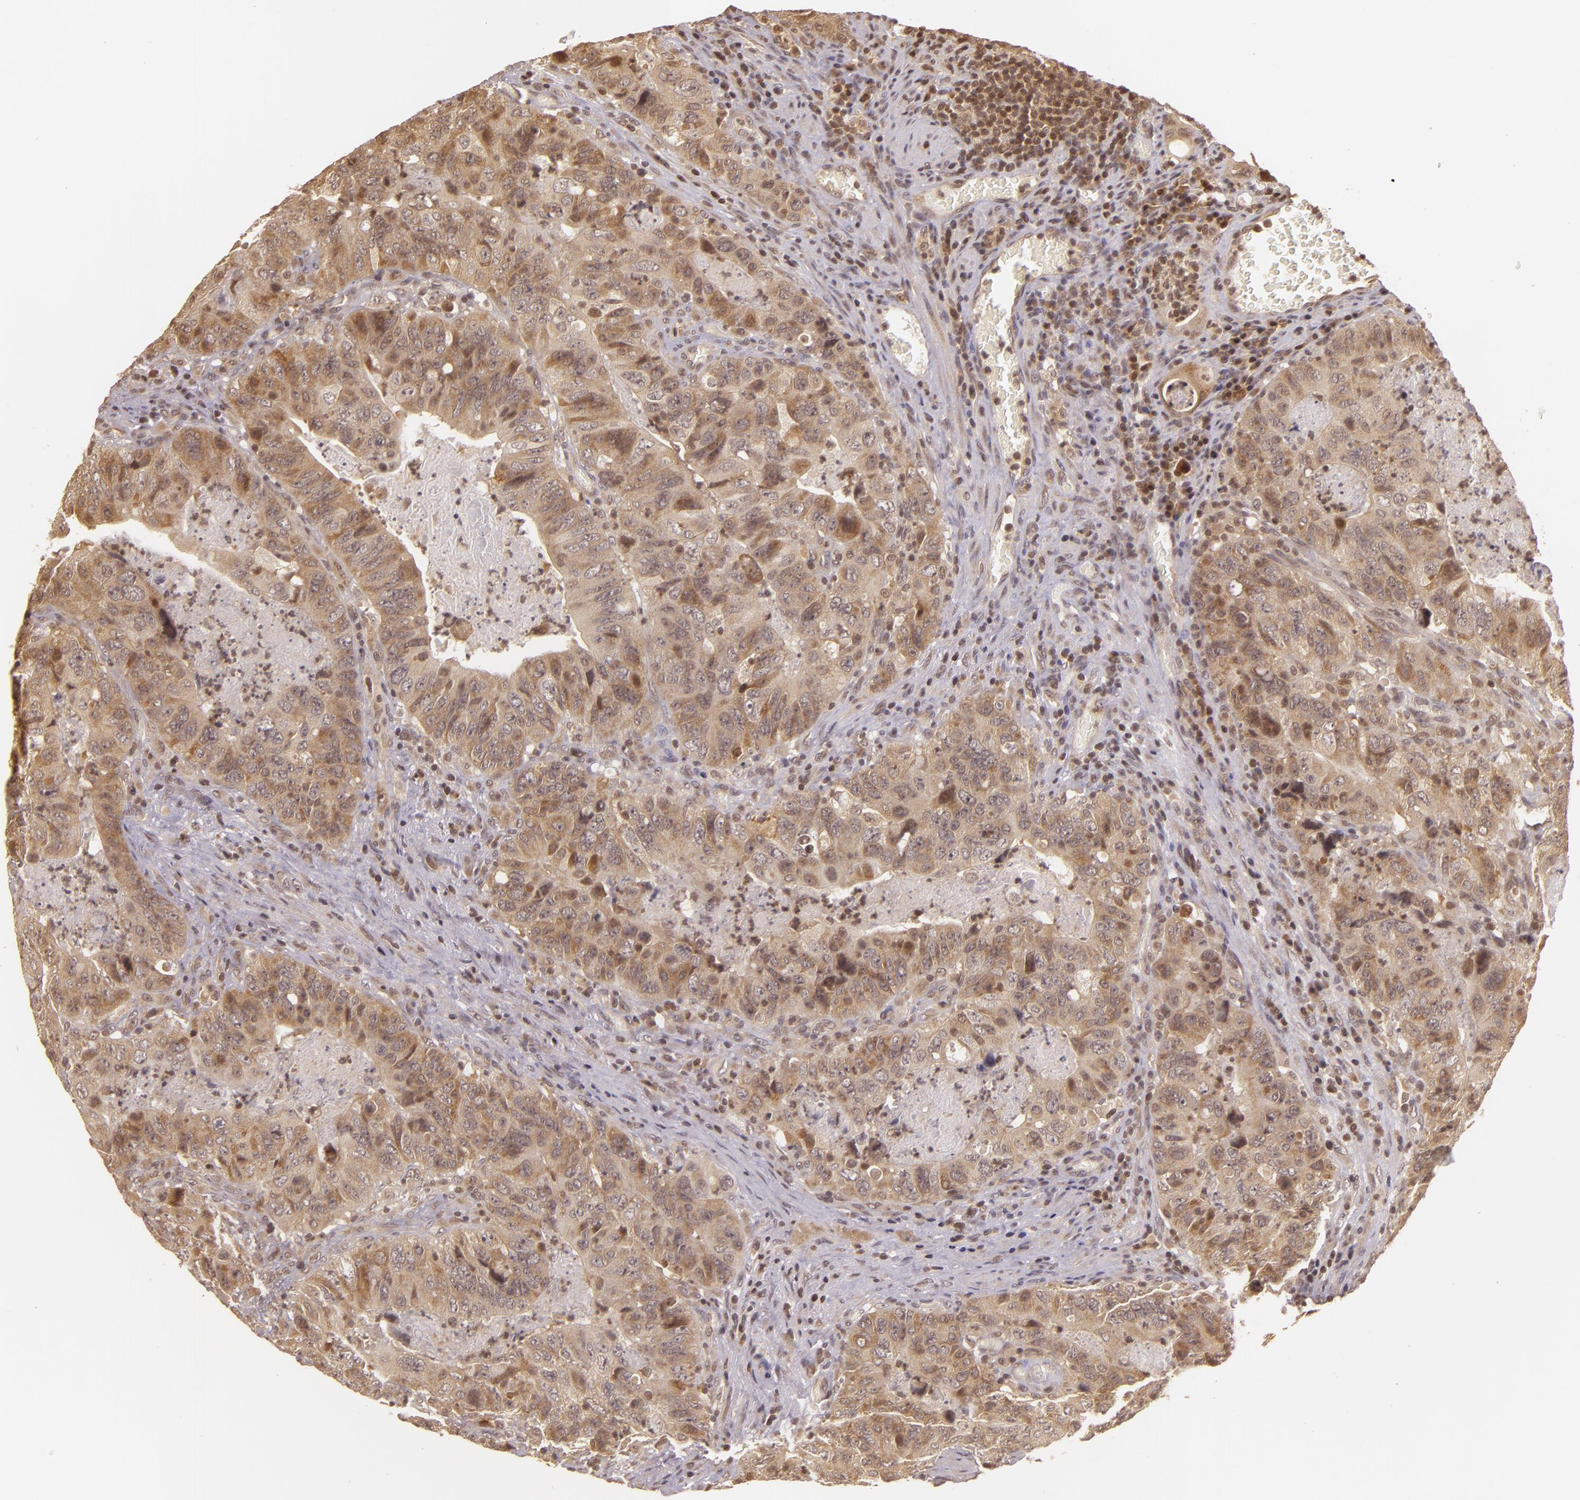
{"staining": {"intensity": "moderate", "quantity": "25%-75%", "location": "cytoplasmic/membranous"}, "tissue": "colorectal cancer", "cell_type": "Tumor cells", "image_type": "cancer", "snomed": [{"axis": "morphology", "description": "Adenocarcinoma, NOS"}, {"axis": "topography", "description": "Rectum"}], "caption": "Colorectal cancer stained with a brown dye shows moderate cytoplasmic/membranous positive positivity in about 25%-75% of tumor cells.", "gene": "TXNRD2", "patient": {"sex": "female", "age": 82}}